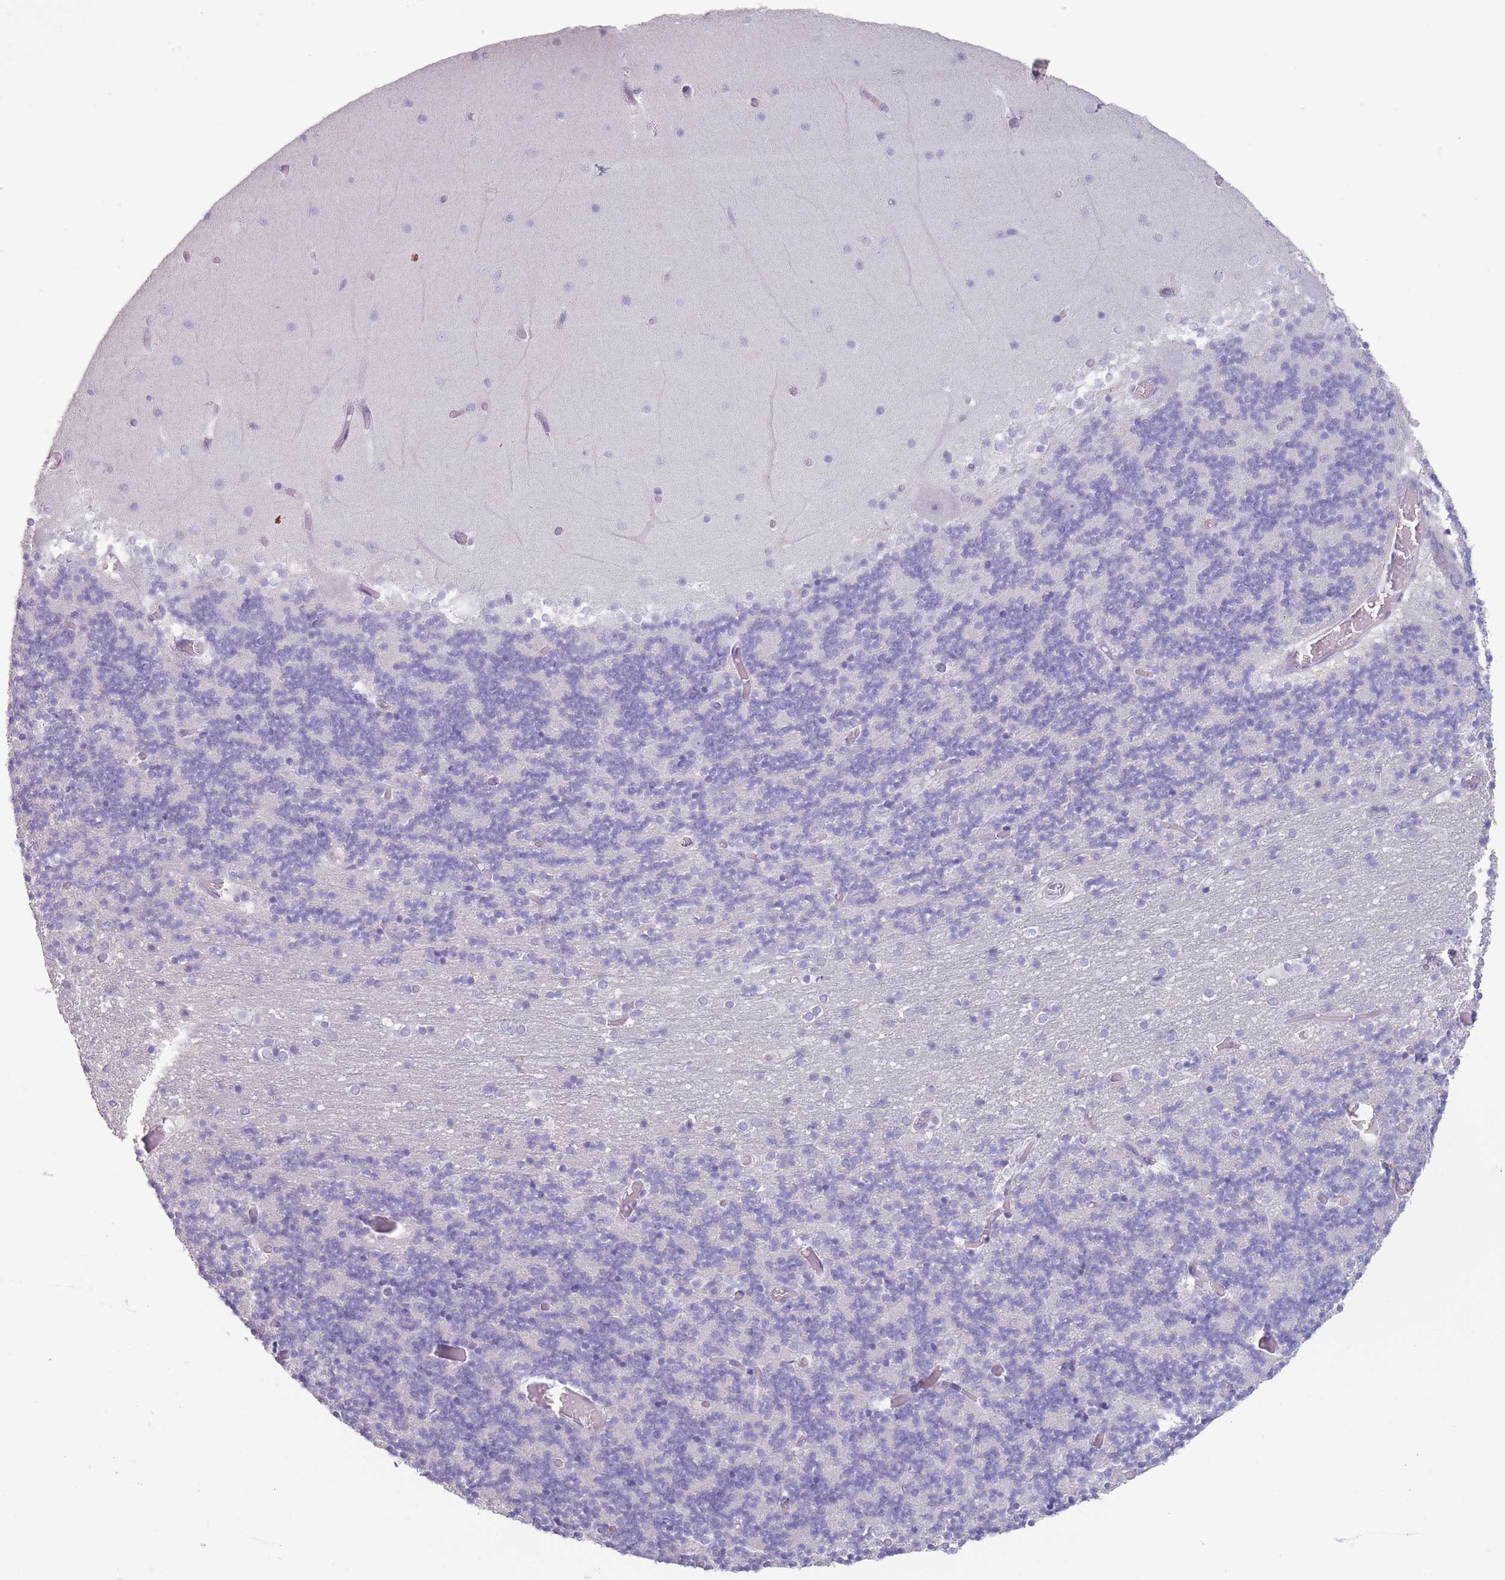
{"staining": {"intensity": "negative", "quantity": "none", "location": "none"}, "tissue": "cerebellum", "cell_type": "Cells in granular layer", "image_type": "normal", "snomed": [{"axis": "morphology", "description": "Normal tissue, NOS"}, {"axis": "topography", "description": "Cerebellum"}], "caption": "IHC photomicrograph of normal cerebellum: human cerebellum stained with DAB (3,3'-diaminobenzidine) shows no significant protein positivity in cells in granular layer.", "gene": "RHBG", "patient": {"sex": "female", "age": 28}}